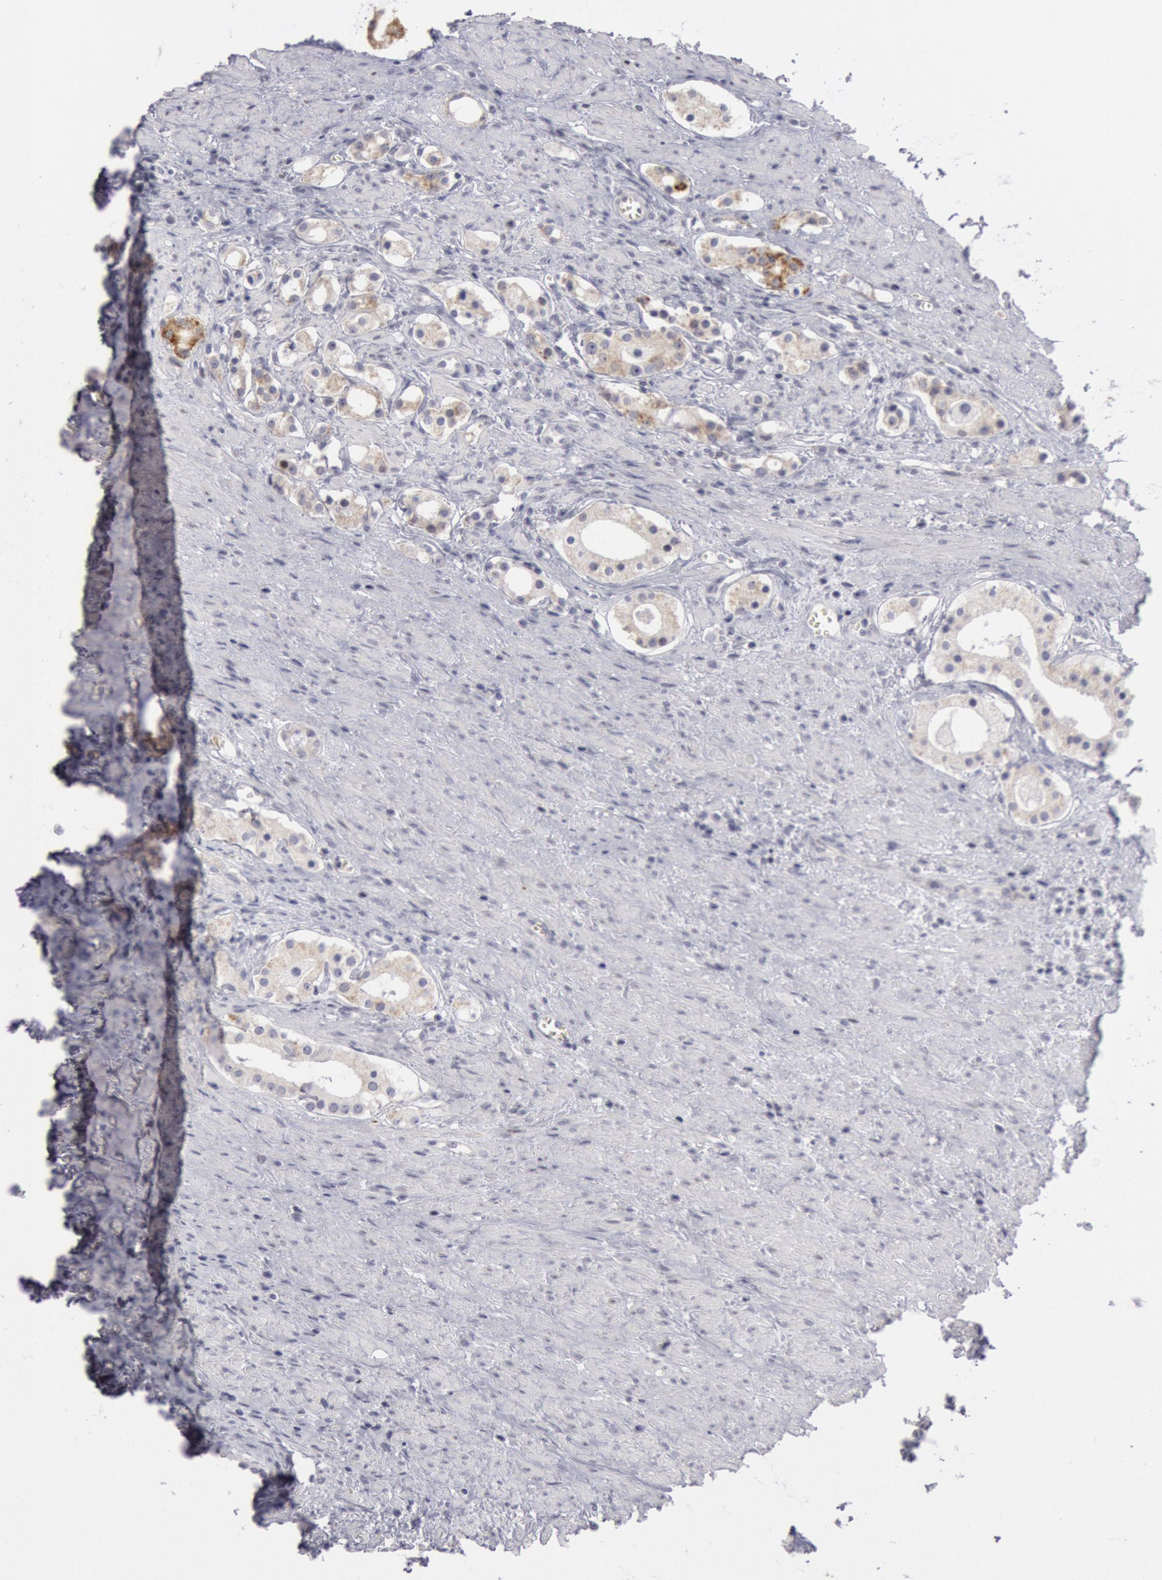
{"staining": {"intensity": "moderate", "quantity": "25%-75%", "location": "cytoplasmic/membranous"}, "tissue": "prostate cancer", "cell_type": "Tumor cells", "image_type": "cancer", "snomed": [{"axis": "morphology", "description": "Adenocarcinoma, Medium grade"}, {"axis": "topography", "description": "Prostate"}], "caption": "A medium amount of moderate cytoplasmic/membranous positivity is seen in approximately 25%-75% of tumor cells in prostate adenocarcinoma (medium-grade) tissue.", "gene": "JOSD1", "patient": {"sex": "male", "age": 73}}